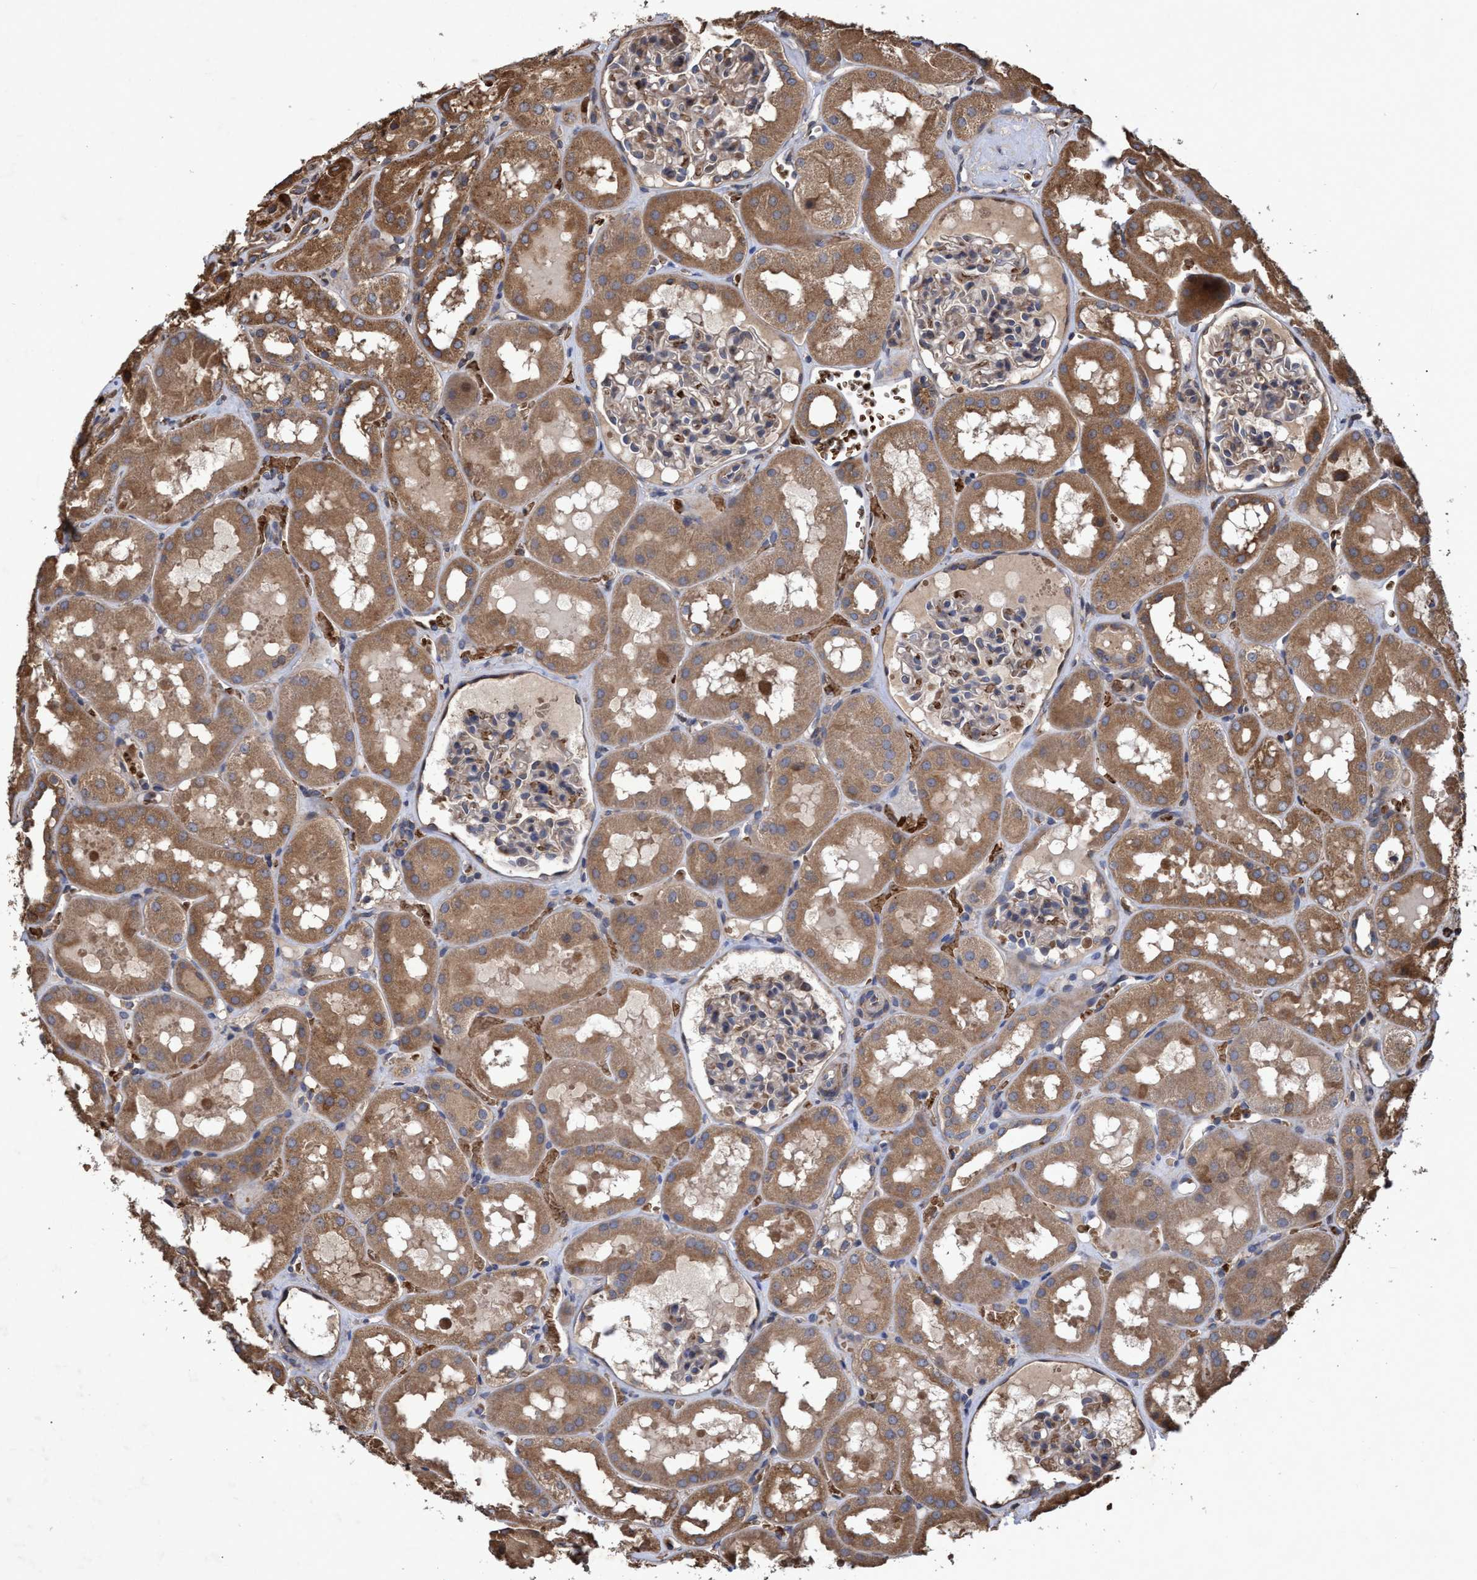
{"staining": {"intensity": "weak", "quantity": "25%-75%", "location": "cytoplasmic/membranous"}, "tissue": "kidney", "cell_type": "Cells in glomeruli", "image_type": "normal", "snomed": [{"axis": "morphology", "description": "Normal tissue, NOS"}, {"axis": "topography", "description": "Kidney"}, {"axis": "topography", "description": "Urinary bladder"}], "caption": "This histopathology image shows immunohistochemistry staining of unremarkable human kidney, with low weak cytoplasmic/membranous staining in about 25%-75% of cells in glomeruli.", "gene": "CHMP6", "patient": {"sex": "male", "age": 16}}